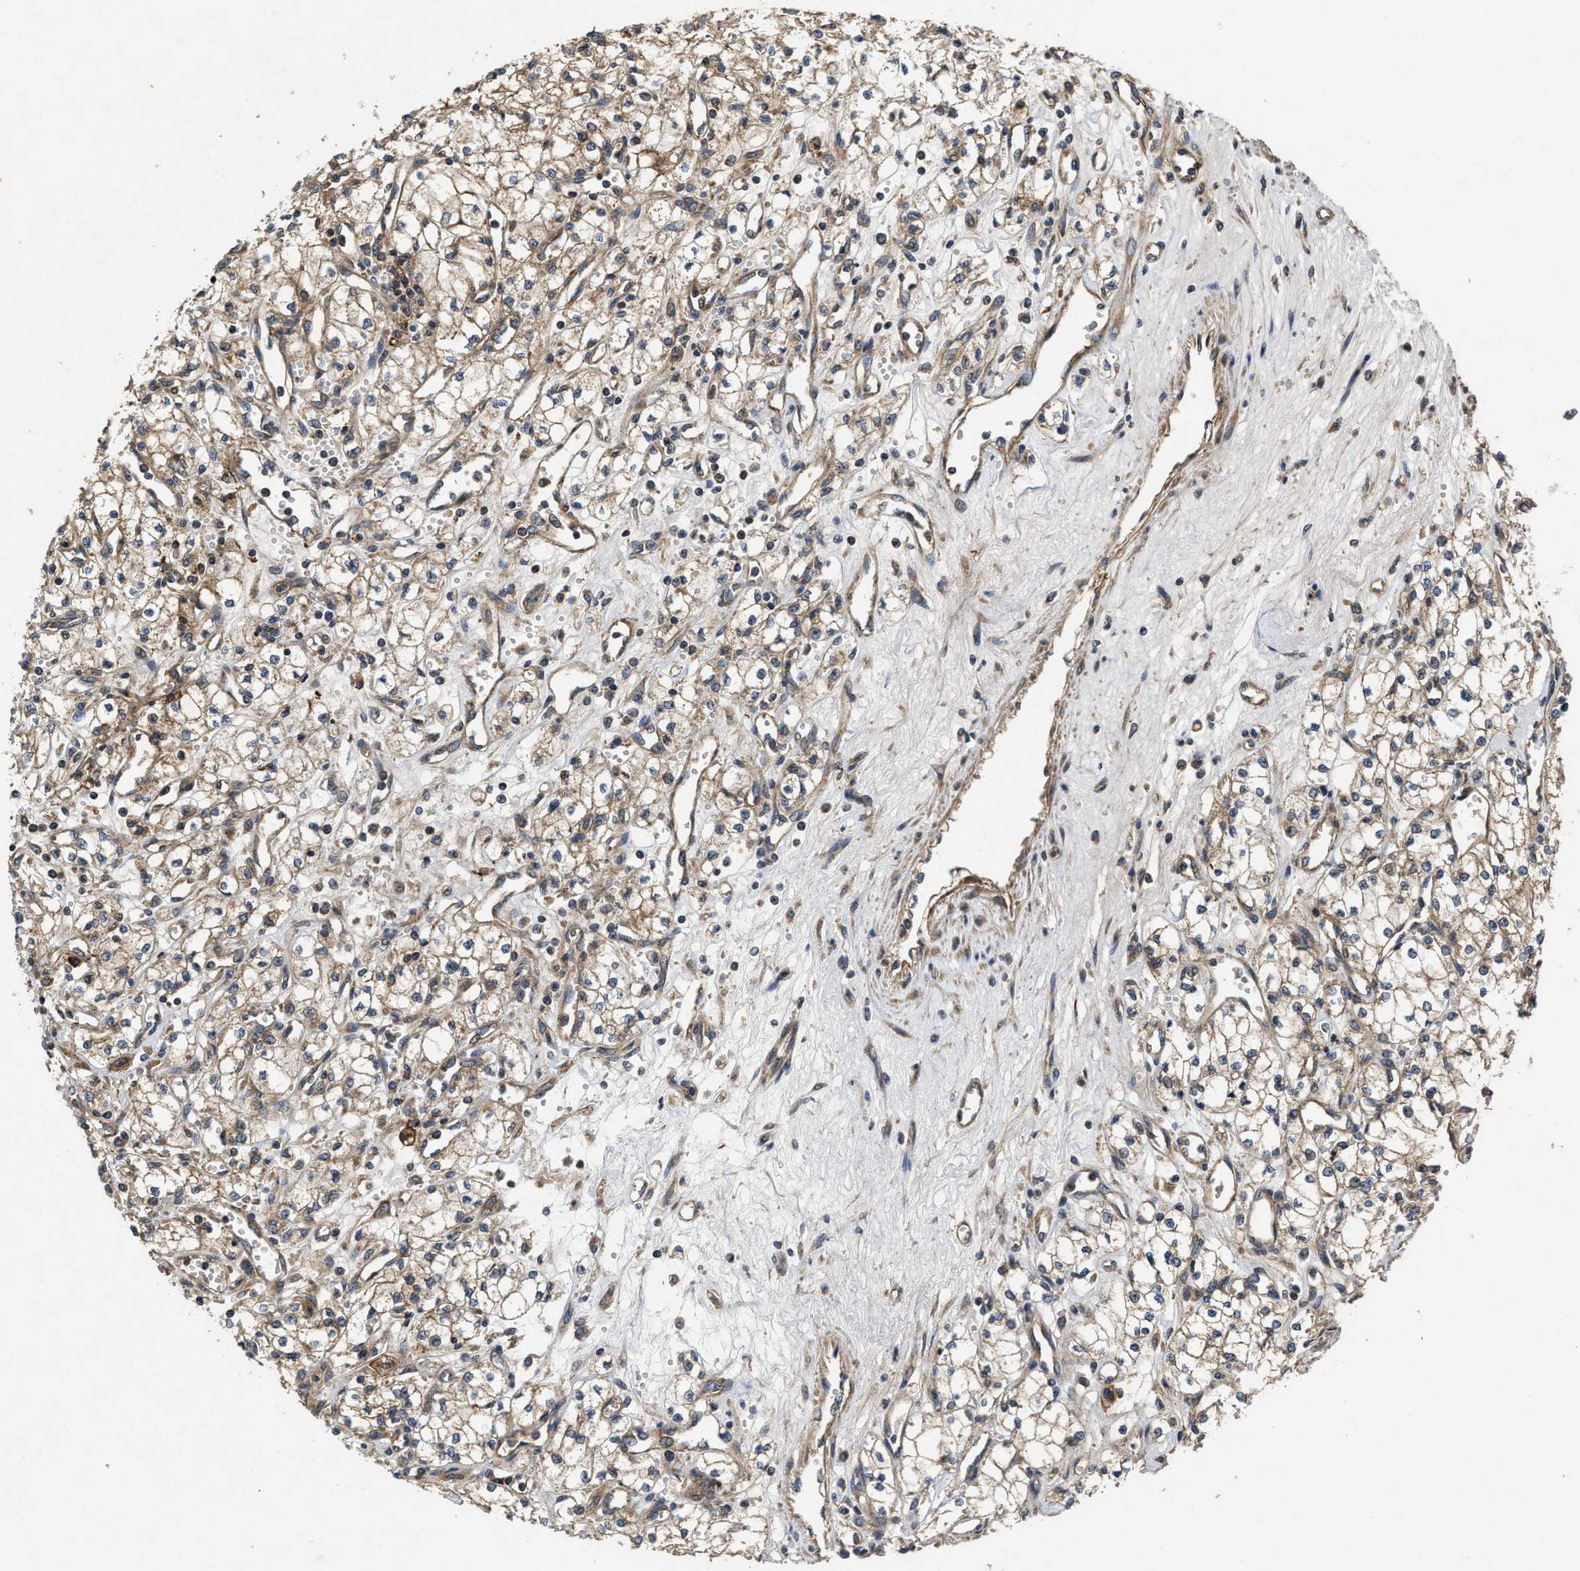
{"staining": {"intensity": "weak", "quantity": ">75%", "location": "cytoplasmic/membranous"}, "tissue": "renal cancer", "cell_type": "Tumor cells", "image_type": "cancer", "snomed": [{"axis": "morphology", "description": "Adenocarcinoma, NOS"}, {"axis": "topography", "description": "Kidney"}], "caption": "IHC of human renal adenocarcinoma reveals low levels of weak cytoplasmic/membranous positivity in about >75% of tumor cells.", "gene": "EFNA4", "patient": {"sex": "male", "age": 59}}